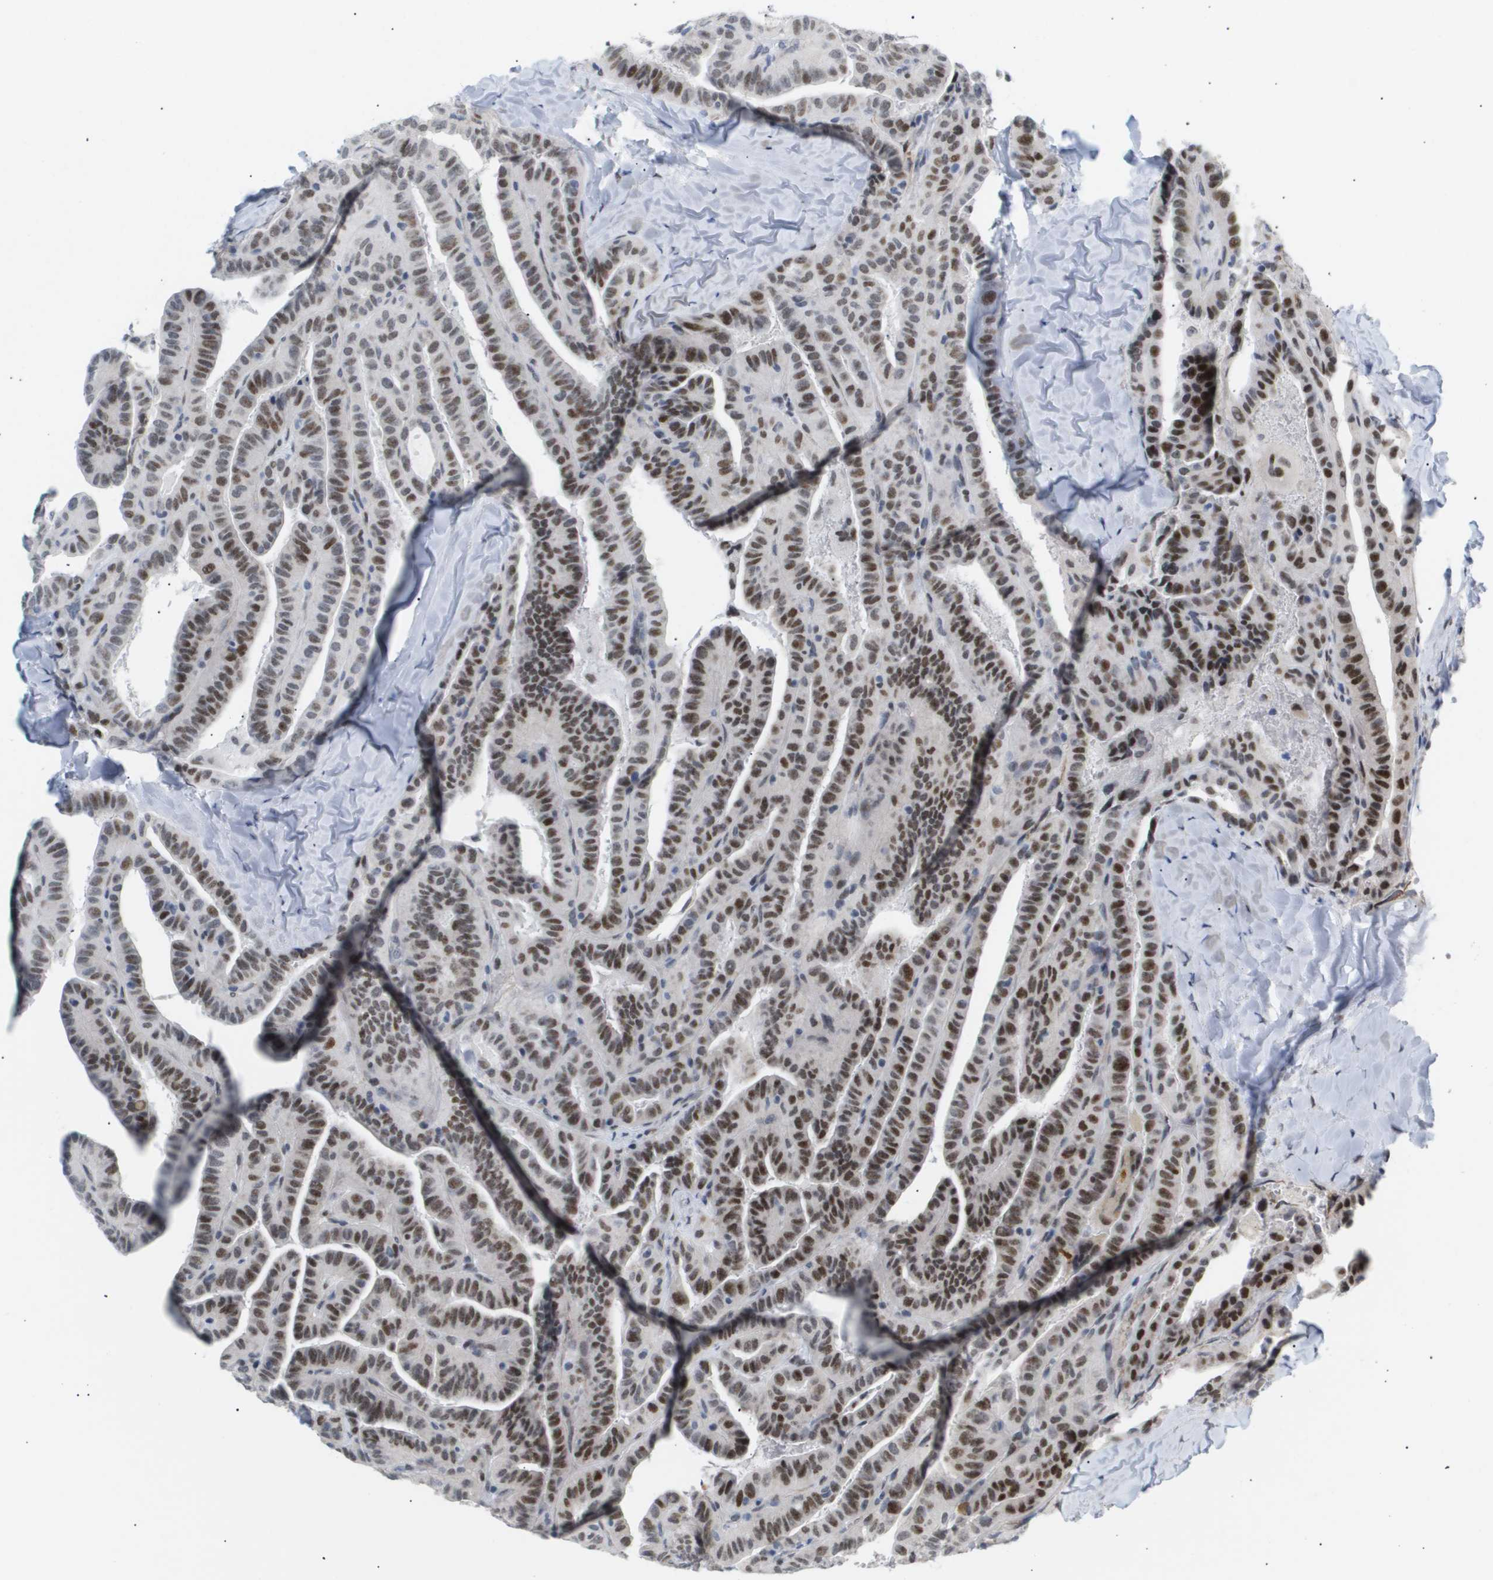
{"staining": {"intensity": "moderate", "quantity": ">75%", "location": "nuclear"}, "tissue": "thyroid cancer", "cell_type": "Tumor cells", "image_type": "cancer", "snomed": [{"axis": "morphology", "description": "Papillary adenocarcinoma, NOS"}, {"axis": "topography", "description": "Thyroid gland"}], "caption": "High-power microscopy captured an immunohistochemistry histopathology image of thyroid papillary adenocarcinoma, revealing moderate nuclear positivity in approximately >75% of tumor cells.", "gene": "PPARD", "patient": {"sex": "male", "age": 77}}